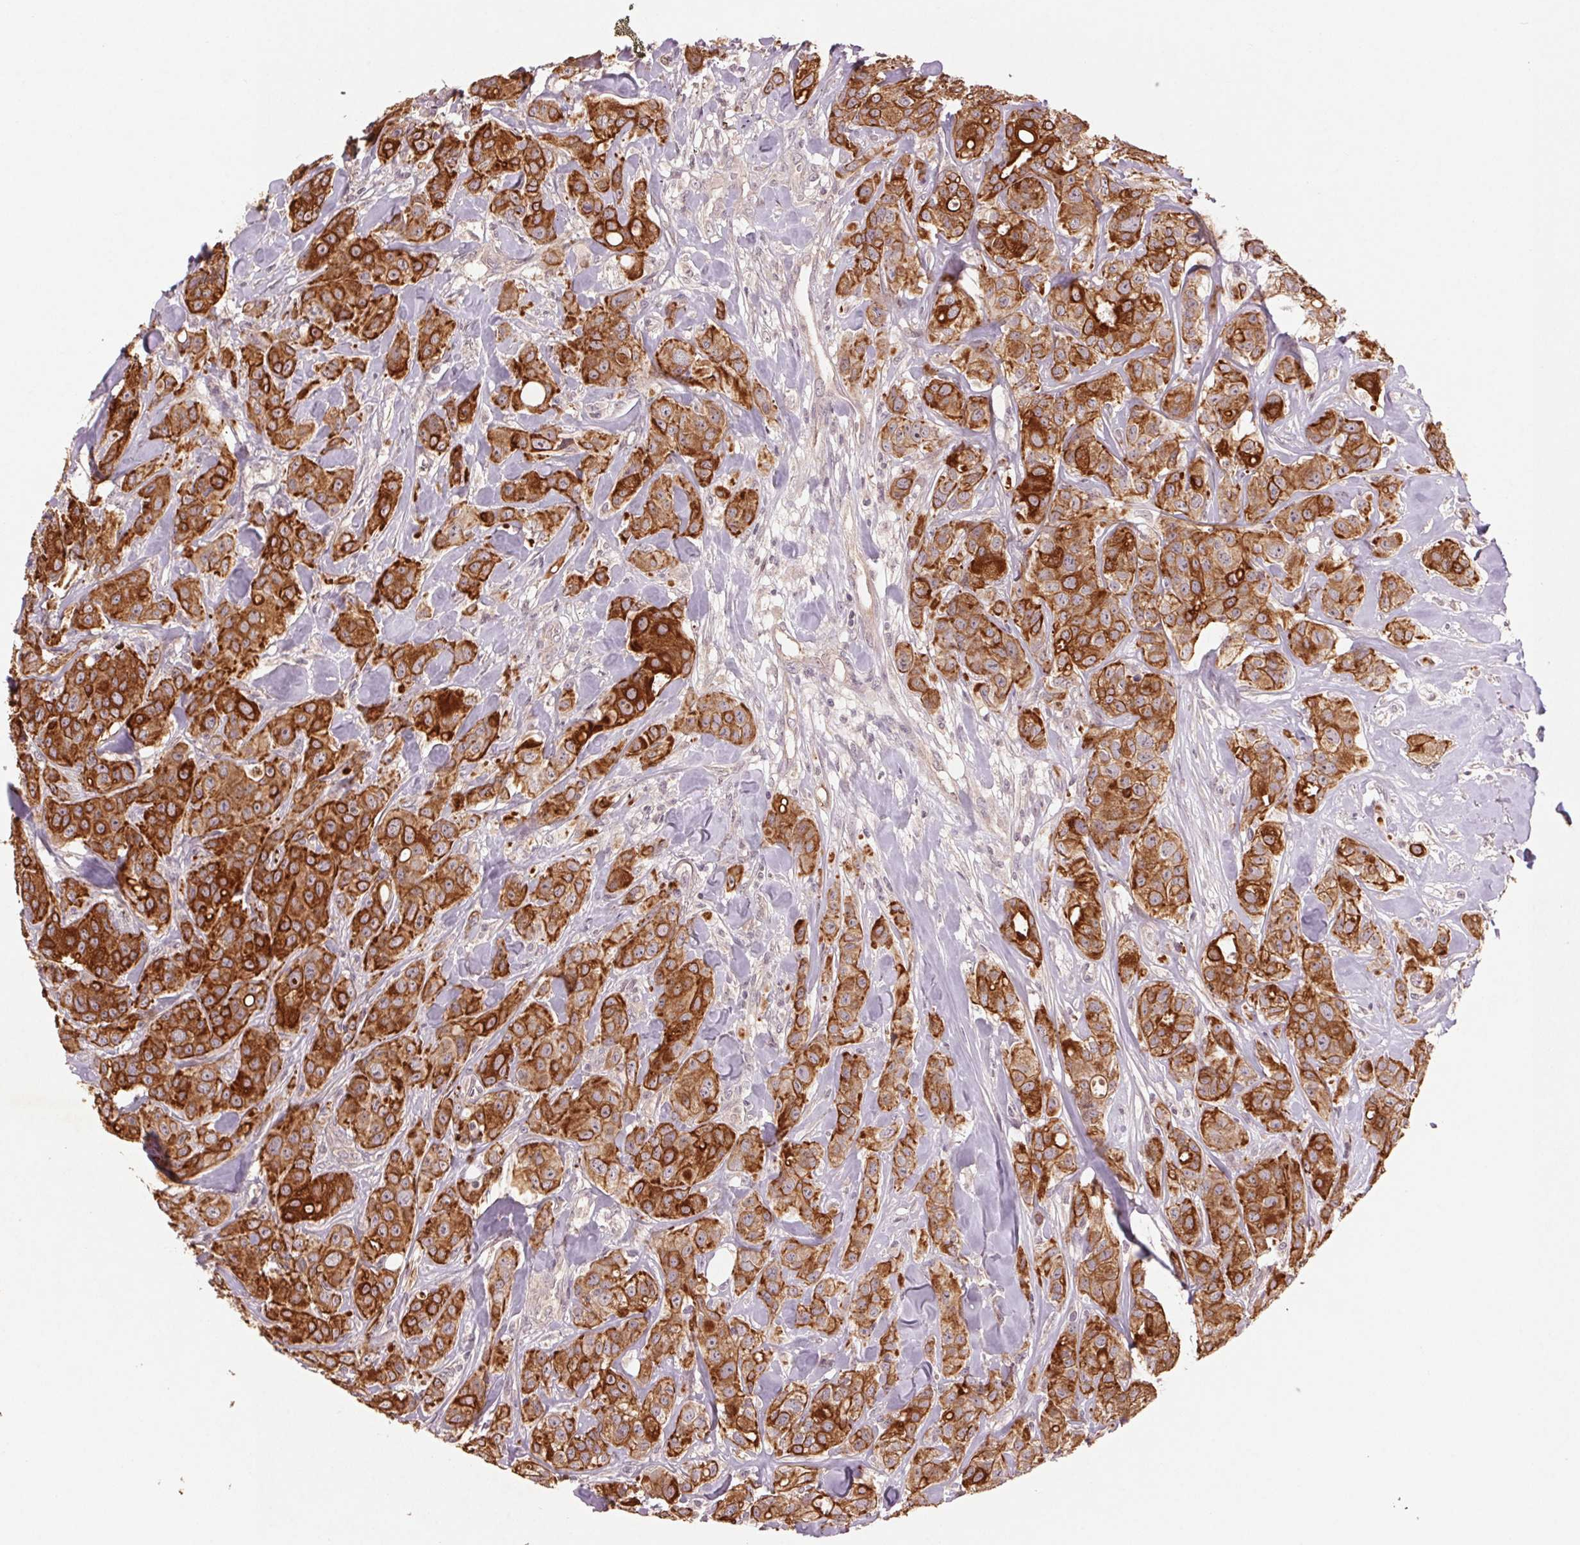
{"staining": {"intensity": "strong", "quantity": ">75%", "location": "cytoplasmic/membranous"}, "tissue": "breast cancer", "cell_type": "Tumor cells", "image_type": "cancer", "snomed": [{"axis": "morphology", "description": "Duct carcinoma"}, {"axis": "topography", "description": "Breast"}], "caption": "There is high levels of strong cytoplasmic/membranous staining in tumor cells of breast cancer (infiltrating ductal carcinoma), as demonstrated by immunohistochemical staining (brown color).", "gene": "SMLR1", "patient": {"sex": "female", "age": 43}}